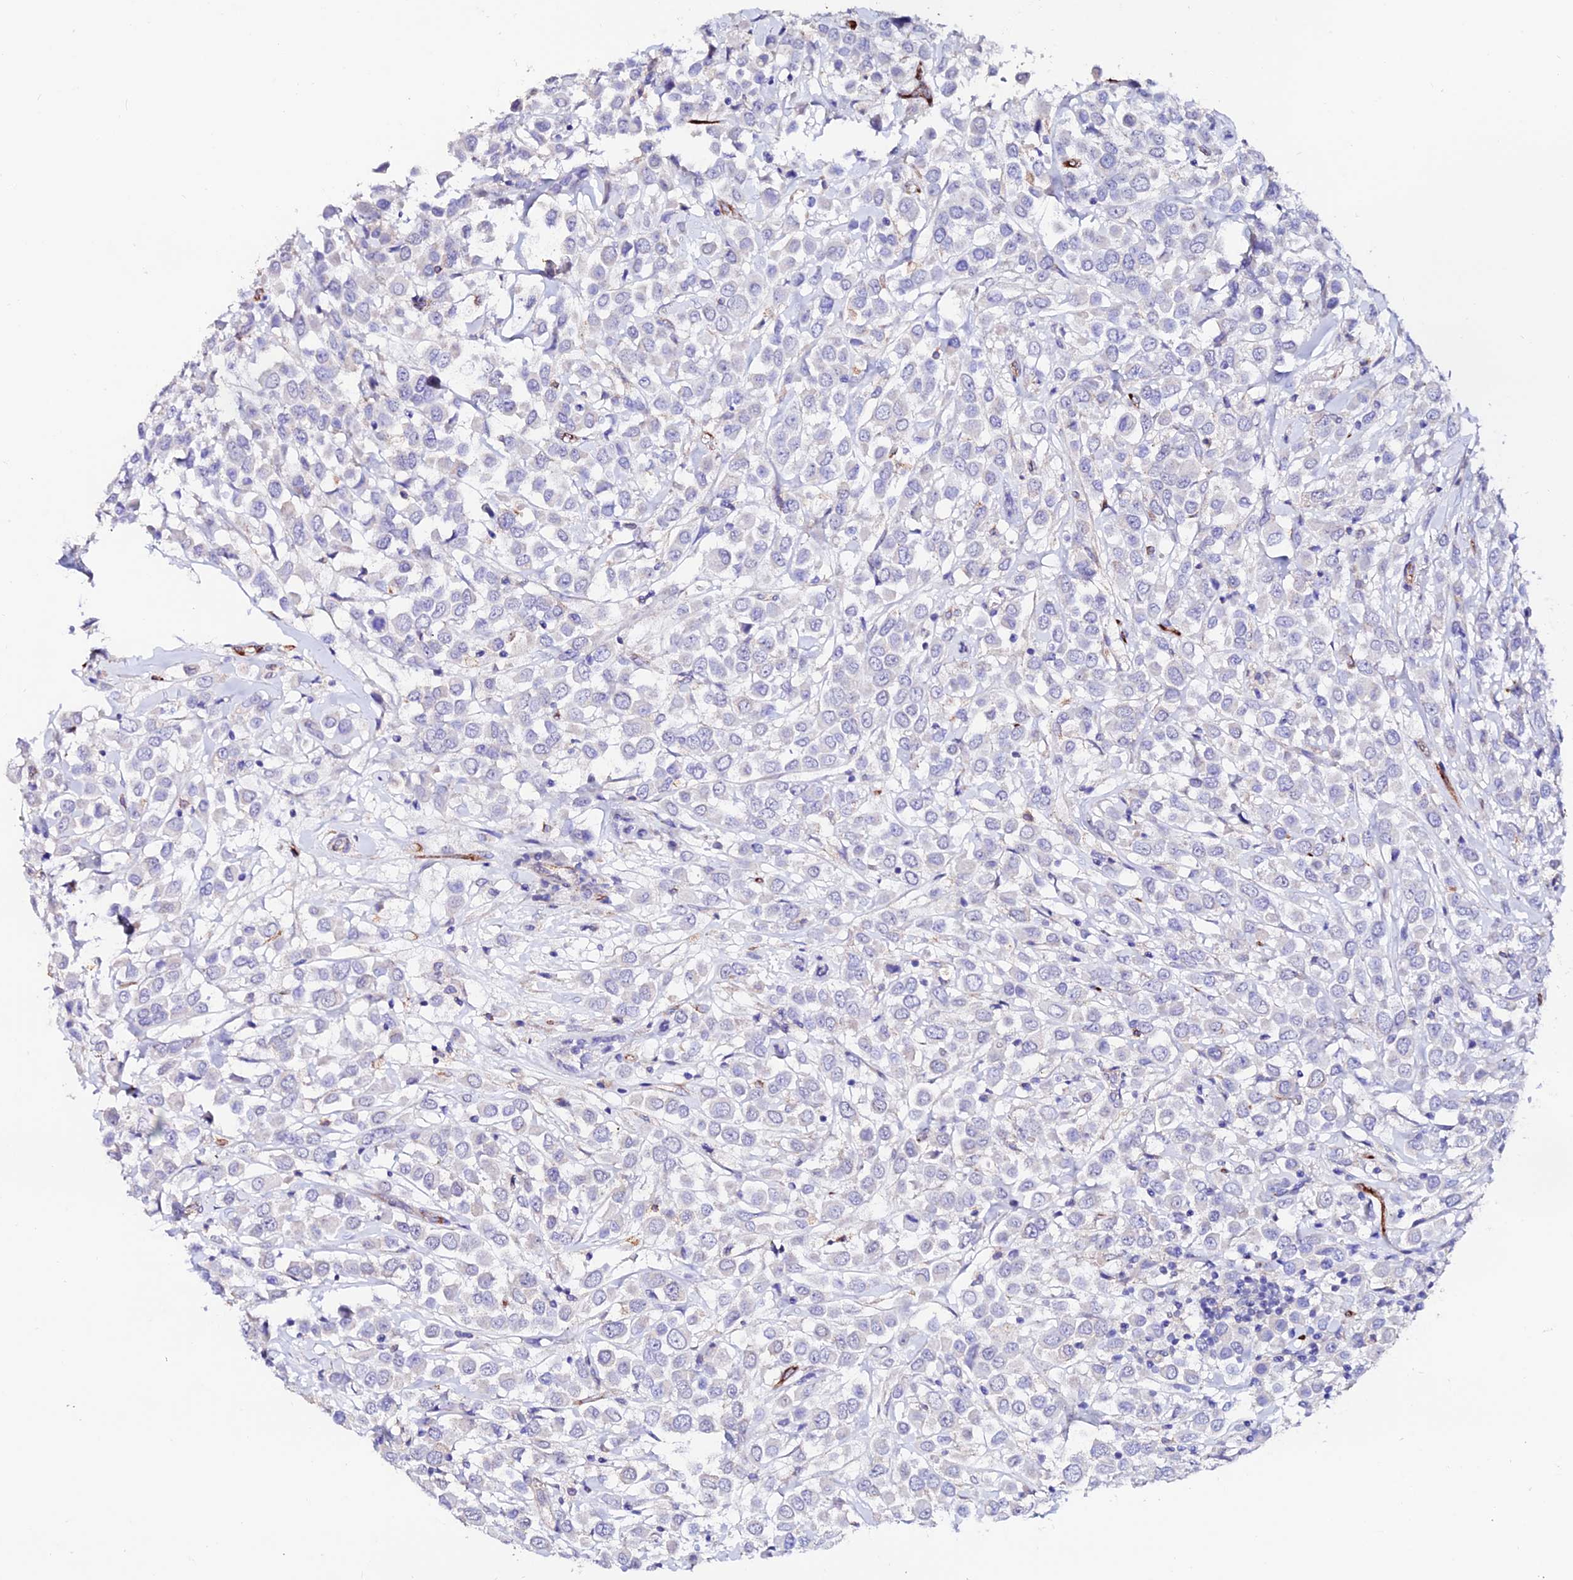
{"staining": {"intensity": "negative", "quantity": "none", "location": "none"}, "tissue": "breast cancer", "cell_type": "Tumor cells", "image_type": "cancer", "snomed": [{"axis": "morphology", "description": "Duct carcinoma"}, {"axis": "topography", "description": "Breast"}], "caption": "Immunohistochemical staining of human breast invasive ductal carcinoma exhibits no significant positivity in tumor cells.", "gene": "ESM1", "patient": {"sex": "female", "age": 61}}